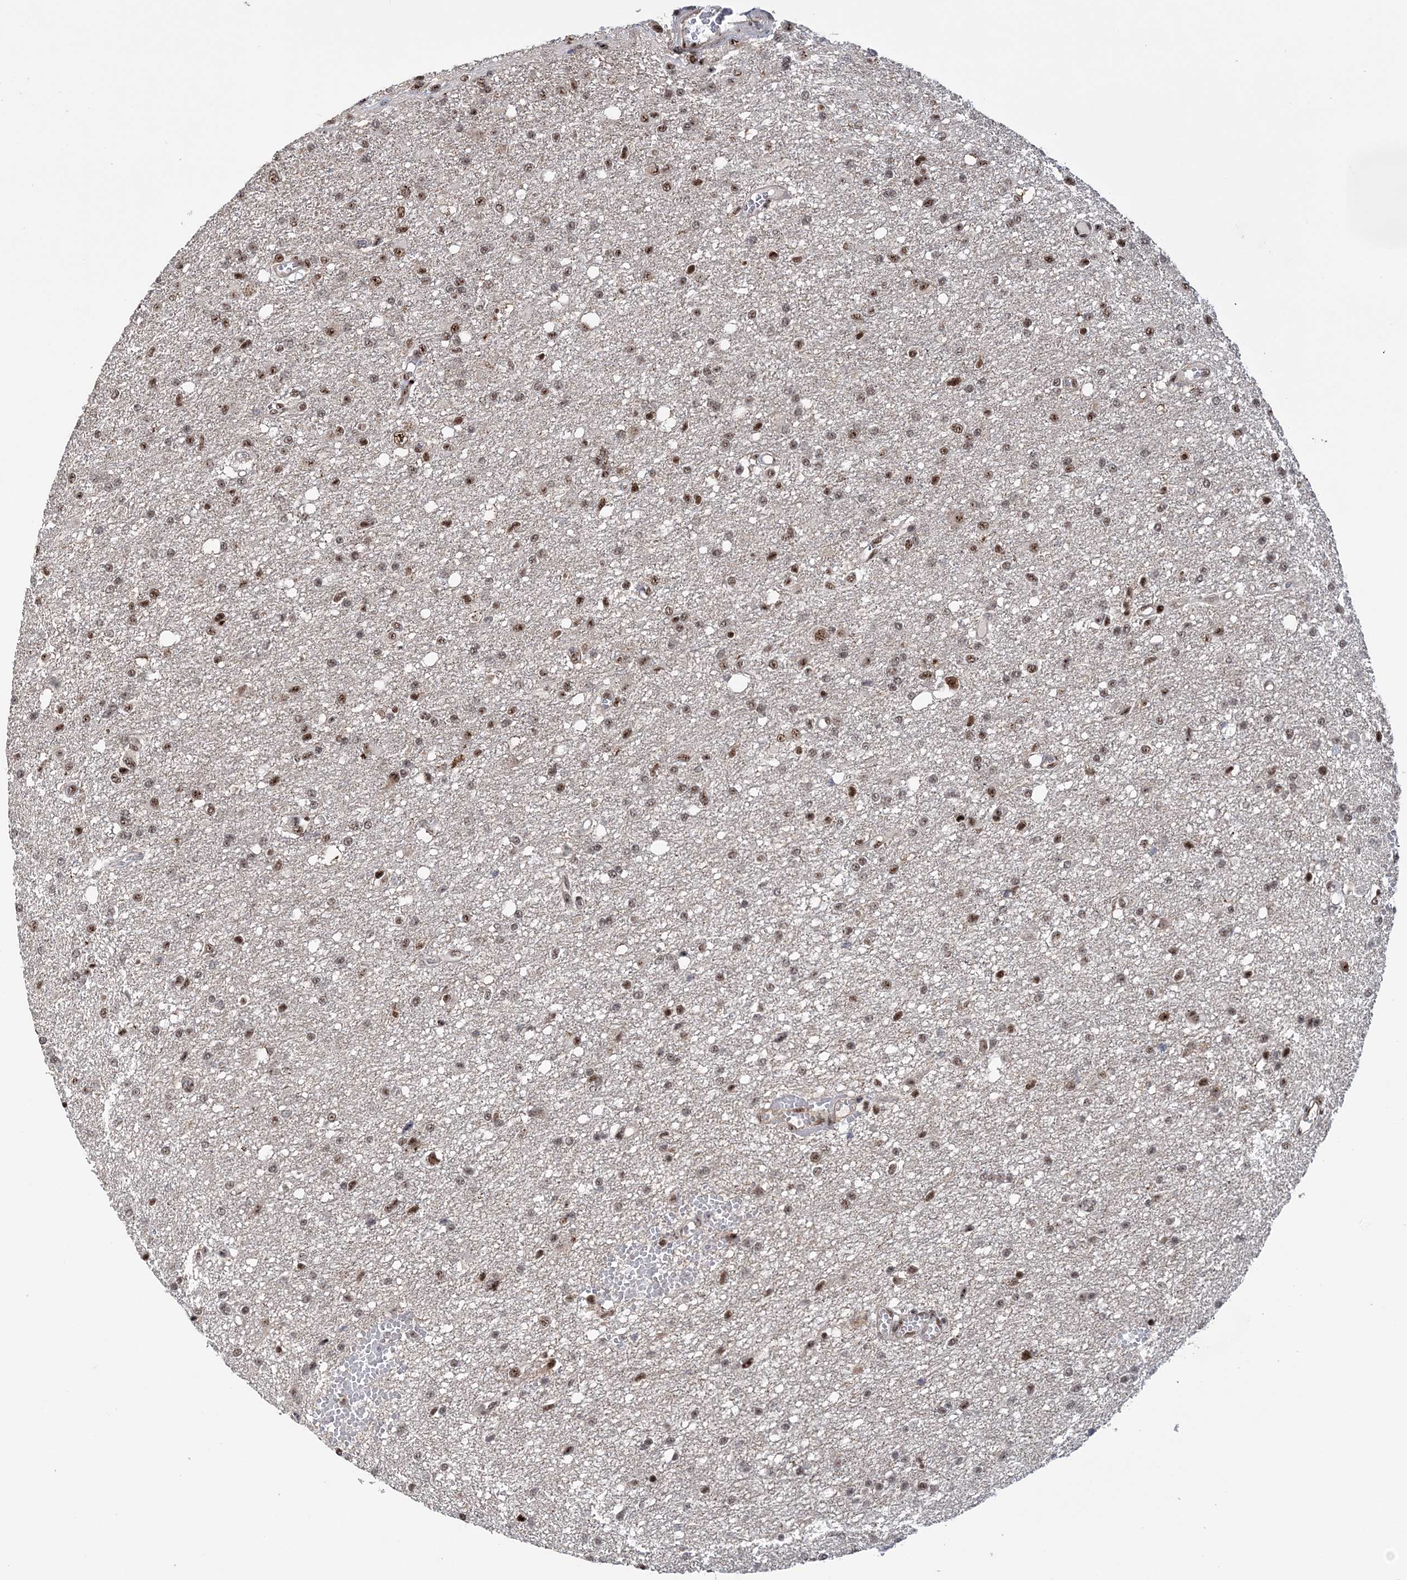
{"staining": {"intensity": "moderate", "quantity": "25%-75%", "location": "nuclear"}, "tissue": "glioma", "cell_type": "Tumor cells", "image_type": "cancer", "snomed": [{"axis": "morphology", "description": "Glioma, malignant, High grade"}, {"axis": "topography", "description": "Brain"}], "caption": "Glioma stained with immunohistochemistry (IHC) shows moderate nuclear positivity in approximately 25%-75% of tumor cells.", "gene": "TATDN2", "patient": {"sex": "female", "age": 59}}